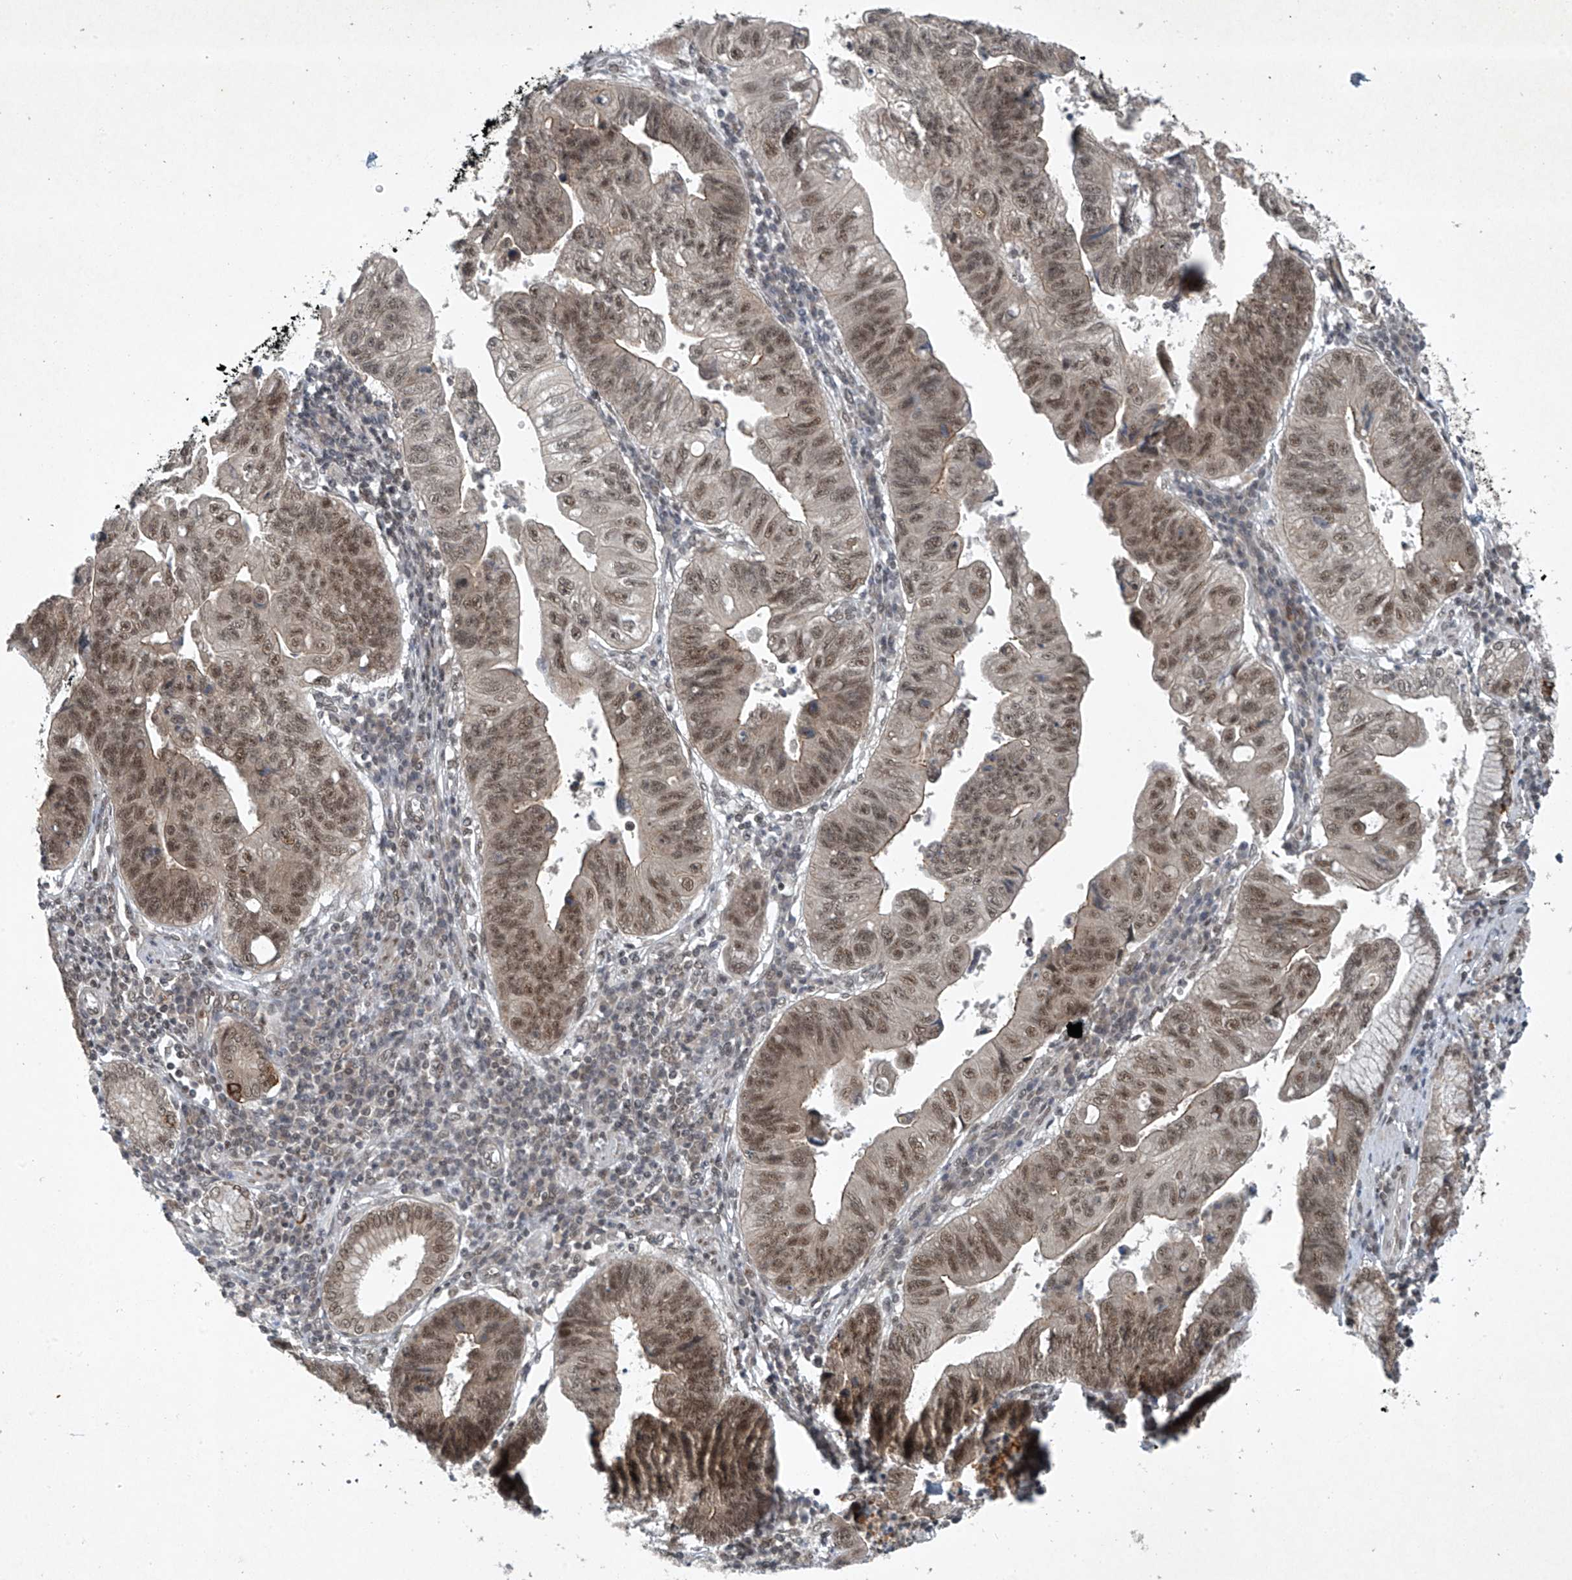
{"staining": {"intensity": "moderate", "quantity": ">75%", "location": "cytoplasmic/membranous,nuclear"}, "tissue": "stomach cancer", "cell_type": "Tumor cells", "image_type": "cancer", "snomed": [{"axis": "morphology", "description": "Adenocarcinoma, NOS"}, {"axis": "topography", "description": "Stomach"}], "caption": "The micrograph reveals a brown stain indicating the presence of a protein in the cytoplasmic/membranous and nuclear of tumor cells in stomach cancer.", "gene": "TAF8", "patient": {"sex": "male", "age": 59}}